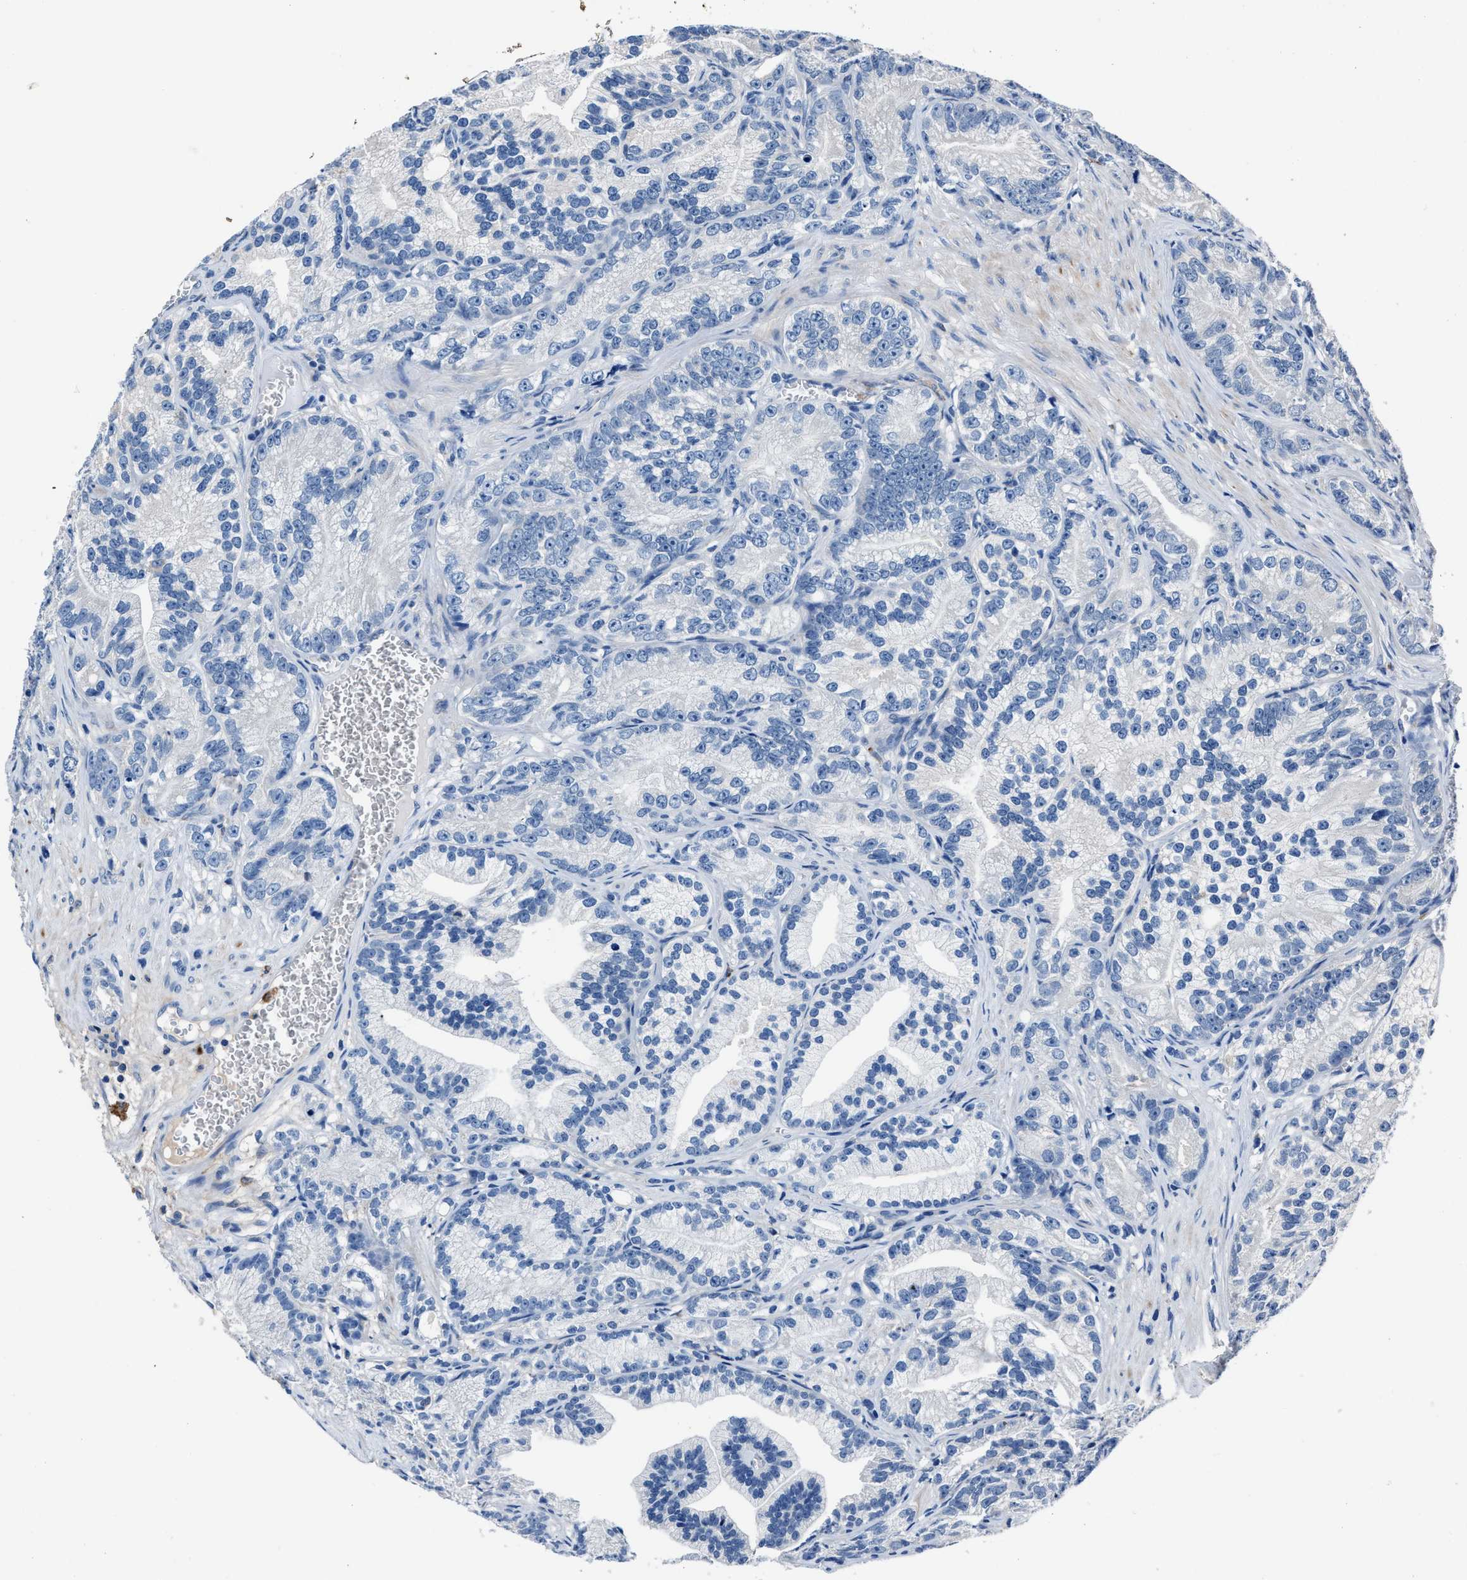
{"staining": {"intensity": "negative", "quantity": "none", "location": "none"}, "tissue": "prostate cancer", "cell_type": "Tumor cells", "image_type": "cancer", "snomed": [{"axis": "morphology", "description": "Adenocarcinoma, Low grade"}, {"axis": "topography", "description": "Prostate"}], "caption": "DAB immunohistochemical staining of prostate adenocarcinoma (low-grade) exhibits no significant positivity in tumor cells.", "gene": "FGL2", "patient": {"sex": "male", "age": 89}}